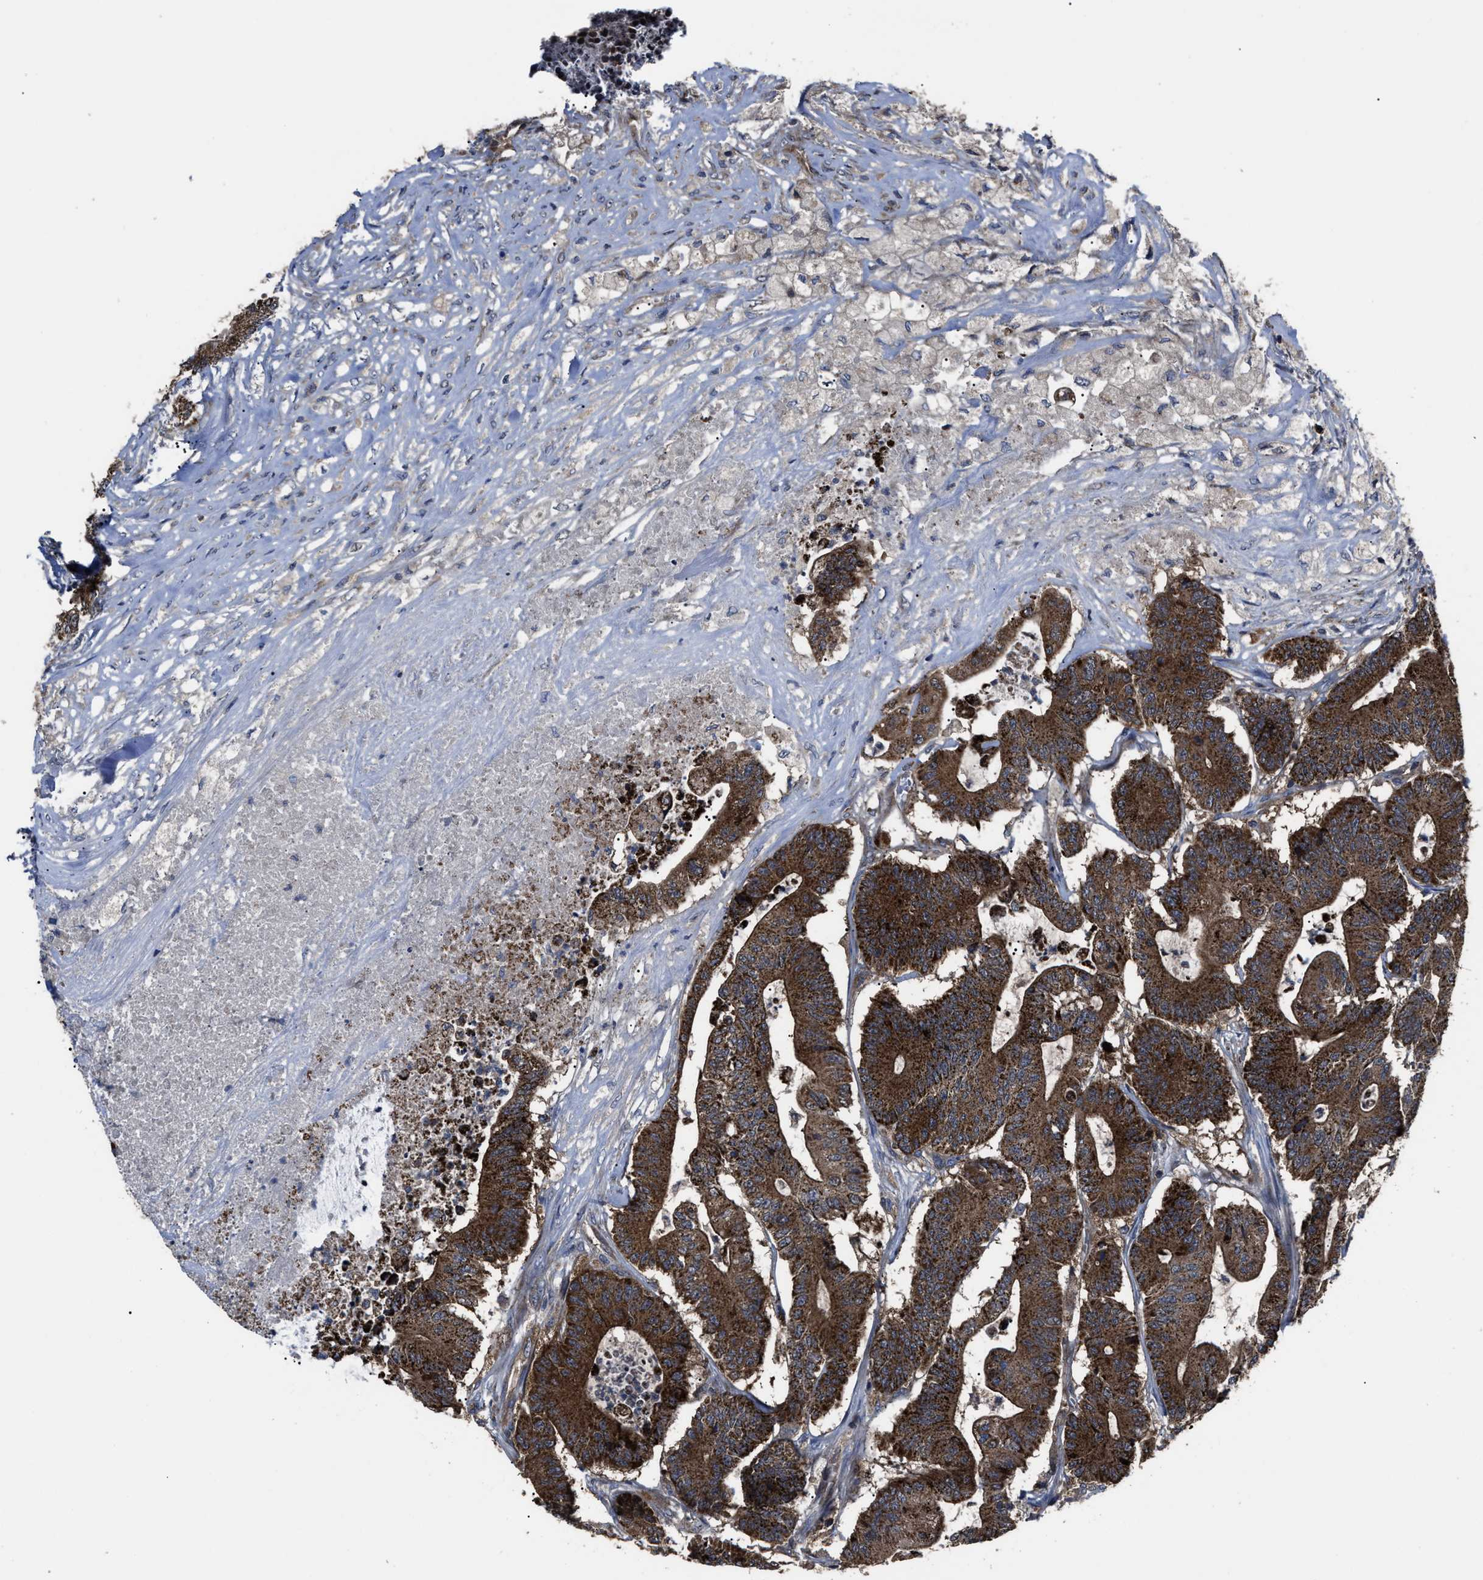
{"staining": {"intensity": "strong", "quantity": ">75%", "location": "cytoplasmic/membranous"}, "tissue": "colorectal cancer", "cell_type": "Tumor cells", "image_type": "cancer", "snomed": [{"axis": "morphology", "description": "Adenocarcinoma, NOS"}, {"axis": "topography", "description": "Colon"}], "caption": "Adenocarcinoma (colorectal) stained for a protein (brown) shows strong cytoplasmic/membranous positive expression in approximately >75% of tumor cells.", "gene": "PASK", "patient": {"sex": "female", "age": 84}}